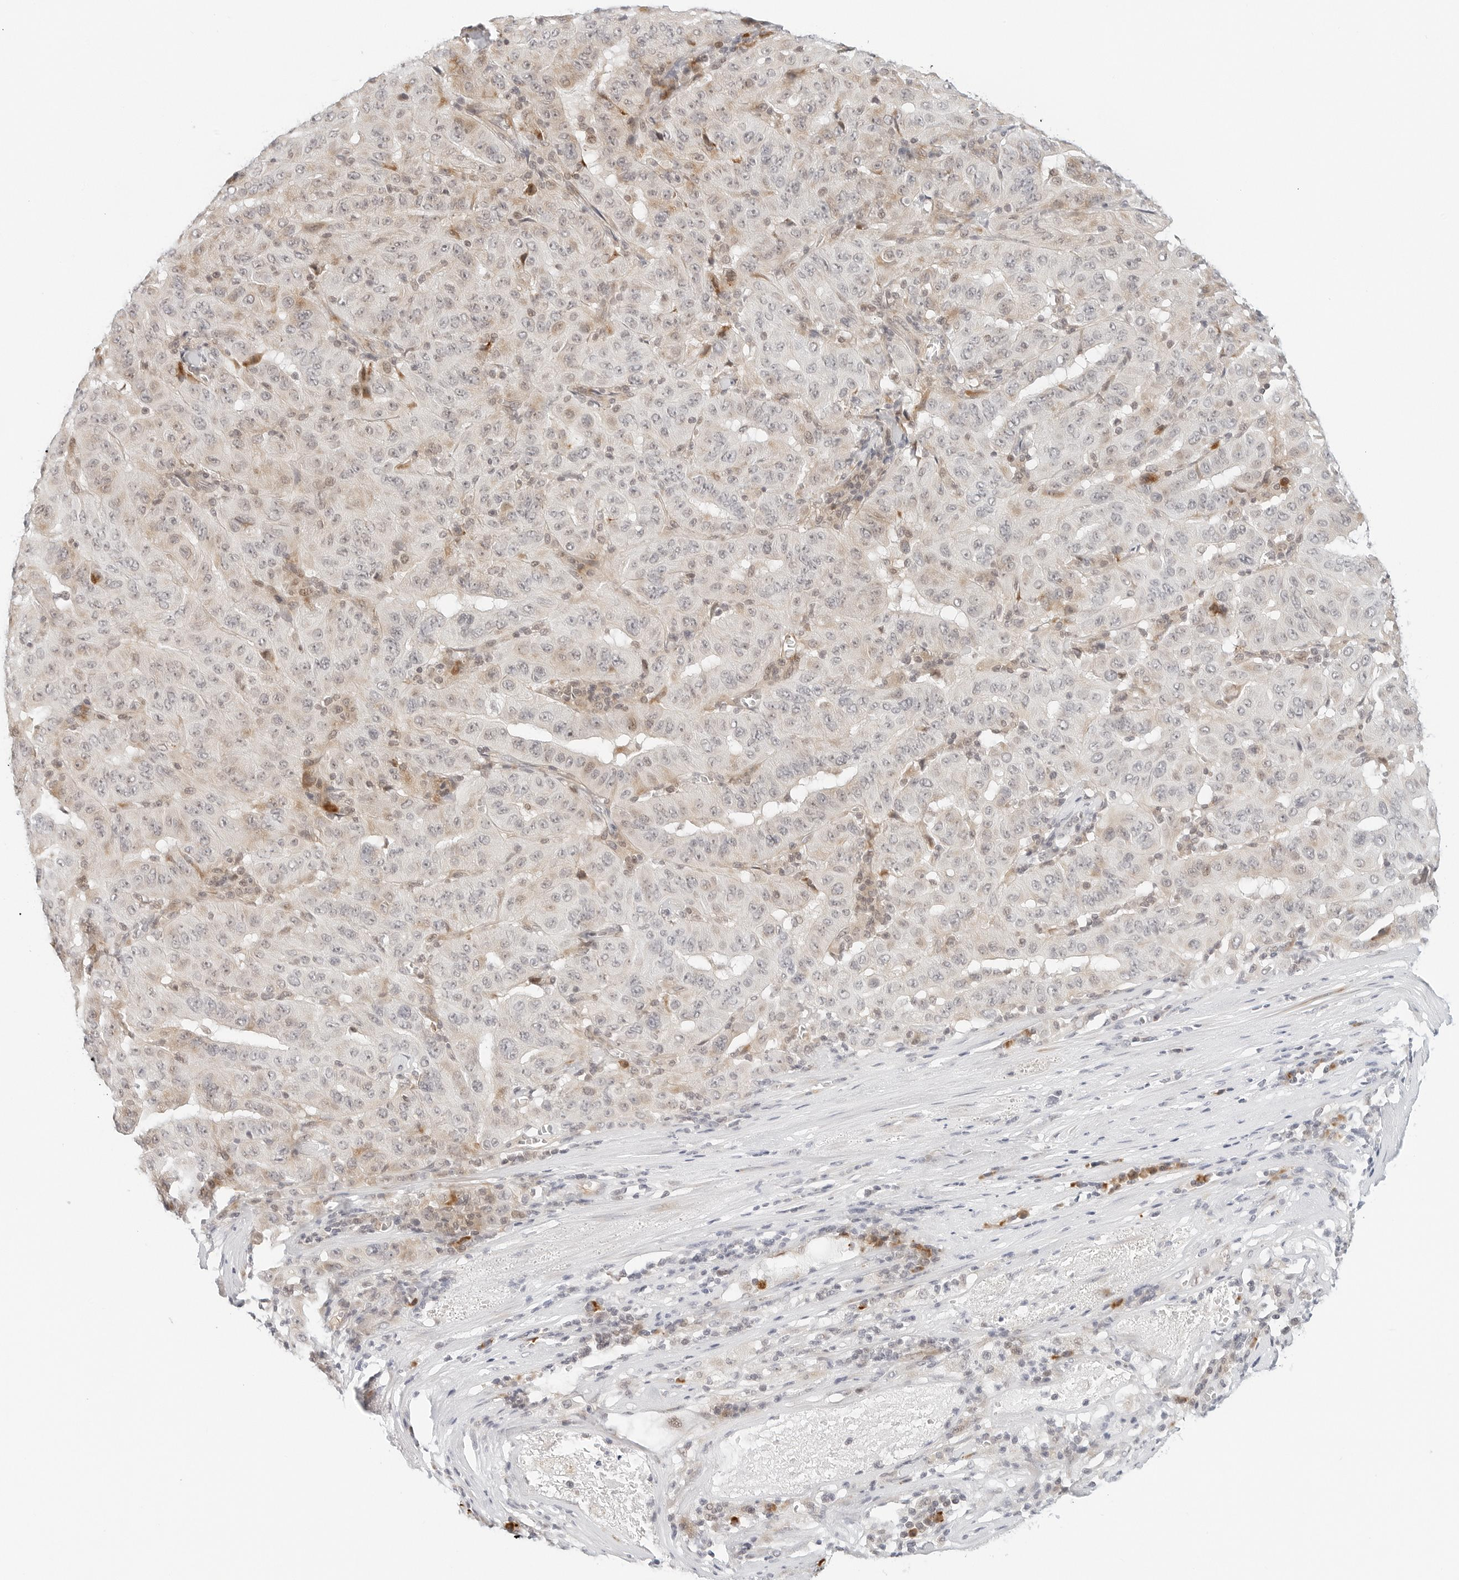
{"staining": {"intensity": "weak", "quantity": "<25%", "location": "cytoplasmic/membranous"}, "tissue": "pancreatic cancer", "cell_type": "Tumor cells", "image_type": "cancer", "snomed": [{"axis": "morphology", "description": "Adenocarcinoma, NOS"}, {"axis": "topography", "description": "Pancreas"}], "caption": "Immunohistochemistry micrograph of neoplastic tissue: pancreatic adenocarcinoma stained with DAB (3,3'-diaminobenzidine) reveals no significant protein staining in tumor cells.", "gene": "PARP10", "patient": {"sex": "male", "age": 63}}